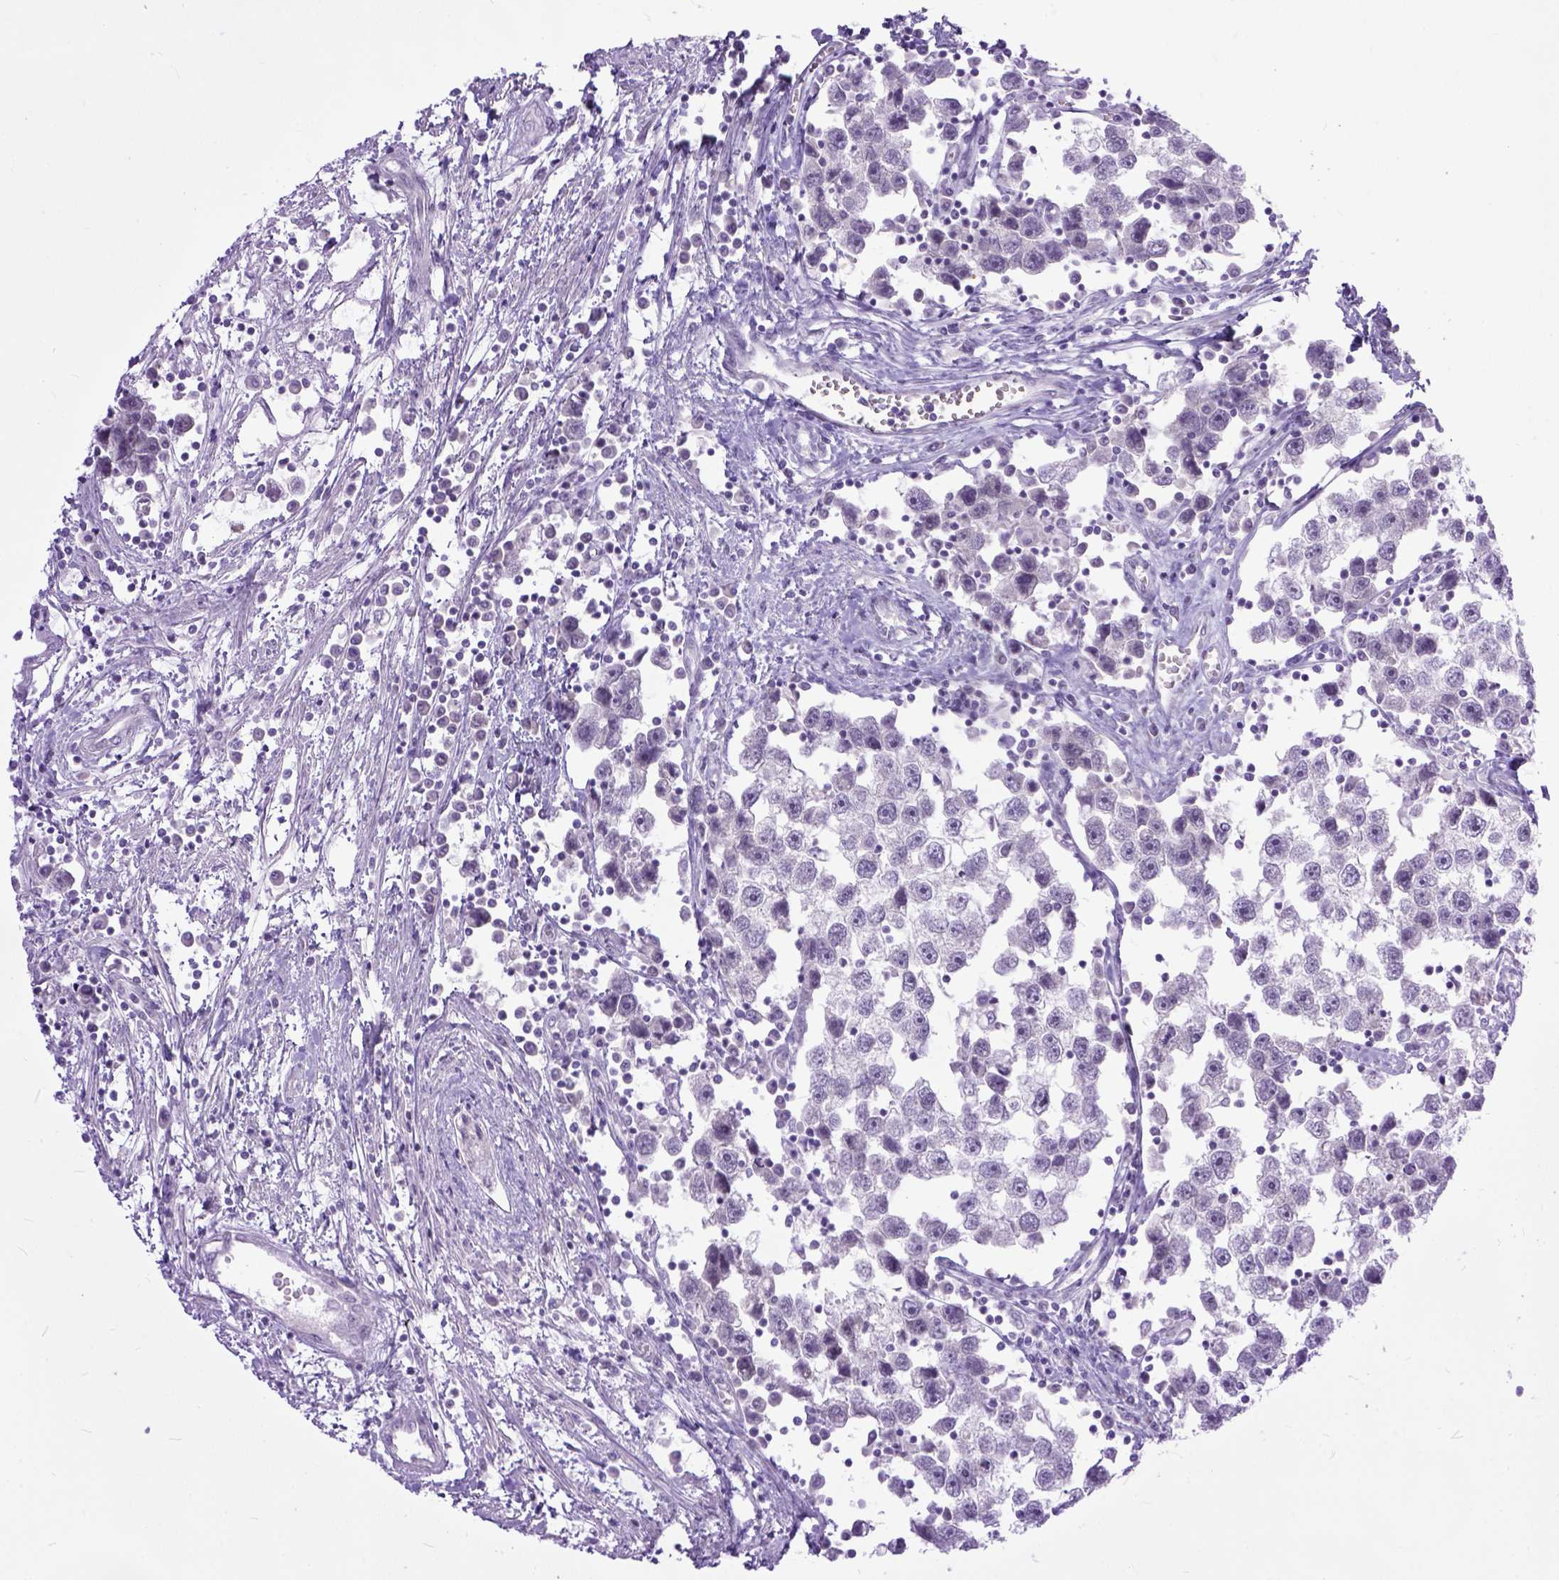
{"staining": {"intensity": "negative", "quantity": "none", "location": "none"}, "tissue": "testis cancer", "cell_type": "Tumor cells", "image_type": "cancer", "snomed": [{"axis": "morphology", "description": "Seminoma, NOS"}, {"axis": "topography", "description": "Testis"}], "caption": "An immunohistochemistry (IHC) histopathology image of testis seminoma is shown. There is no staining in tumor cells of testis seminoma.", "gene": "TCEAL7", "patient": {"sex": "male", "age": 30}}